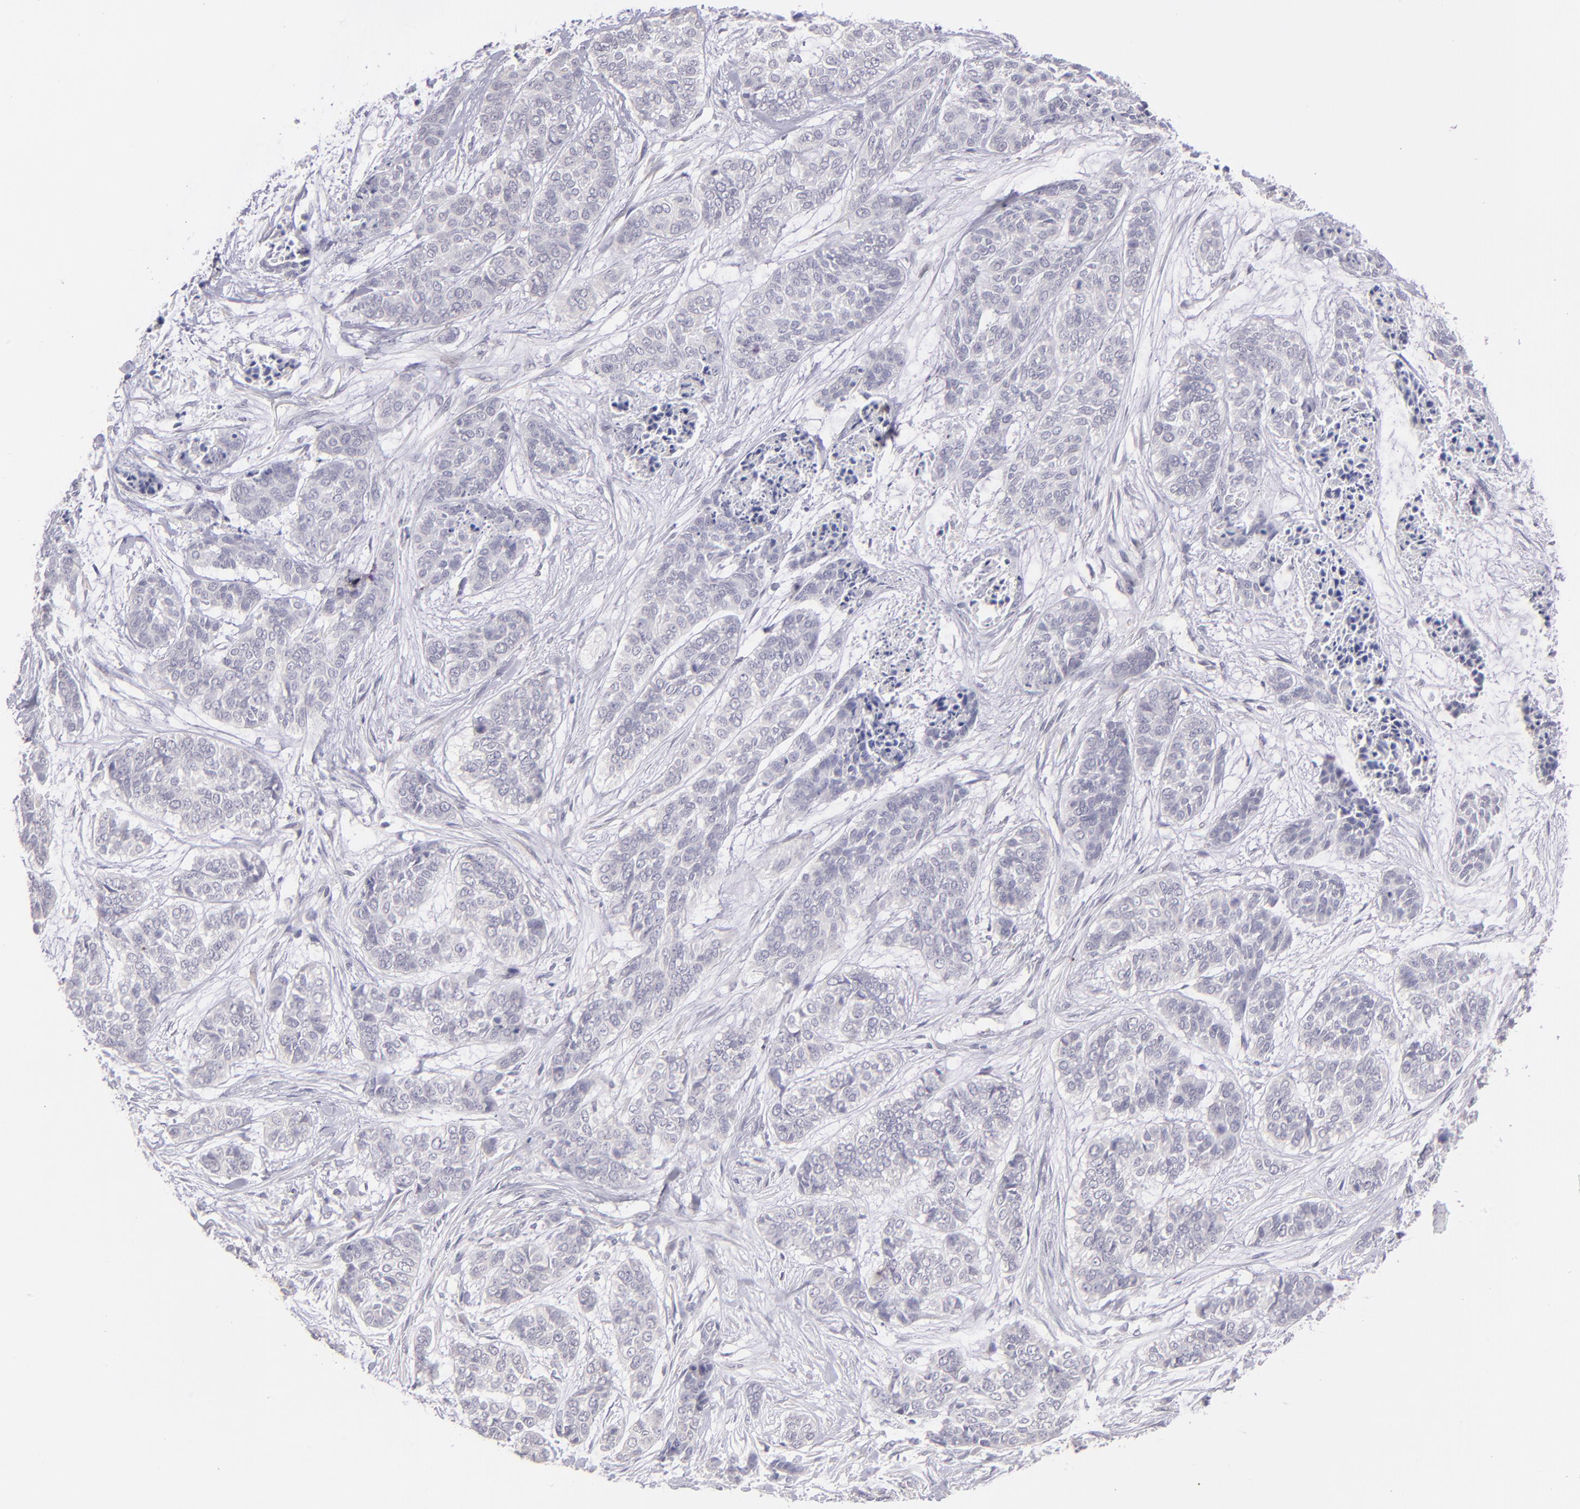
{"staining": {"intensity": "negative", "quantity": "none", "location": "none"}, "tissue": "skin cancer", "cell_type": "Tumor cells", "image_type": "cancer", "snomed": [{"axis": "morphology", "description": "Basal cell carcinoma"}, {"axis": "topography", "description": "Skin"}], "caption": "There is no significant staining in tumor cells of skin basal cell carcinoma.", "gene": "TRAF3", "patient": {"sex": "female", "age": 64}}